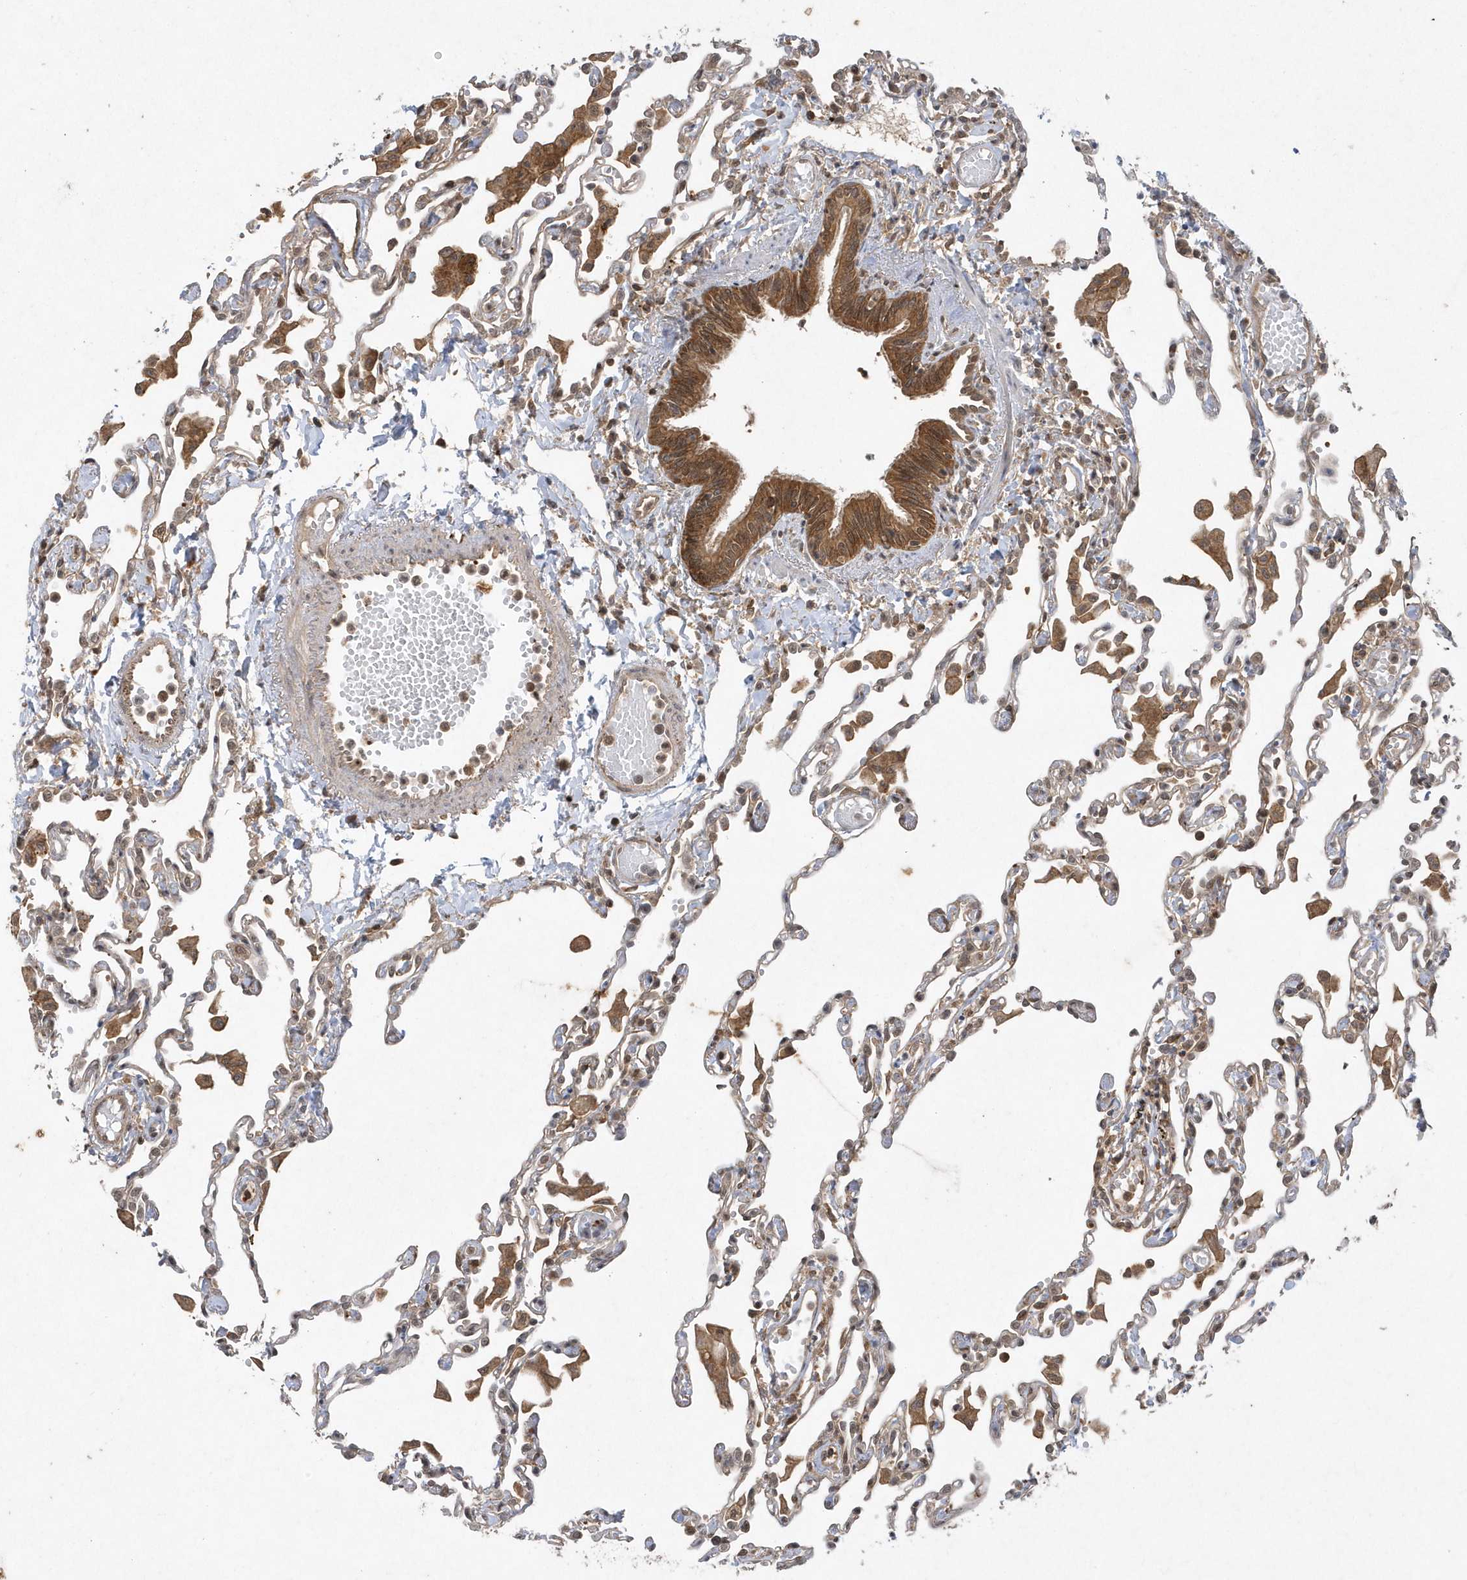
{"staining": {"intensity": "moderate", "quantity": "<25%", "location": "cytoplasmic/membranous"}, "tissue": "lung", "cell_type": "Alveolar cells", "image_type": "normal", "snomed": [{"axis": "morphology", "description": "Normal tissue, NOS"}, {"axis": "topography", "description": "Bronchus"}, {"axis": "topography", "description": "Lung"}], "caption": "Immunohistochemistry micrograph of benign lung stained for a protein (brown), which reveals low levels of moderate cytoplasmic/membranous positivity in about <25% of alveolar cells.", "gene": "ACYP1", "patient": {"sex": "female", "age": 49}}